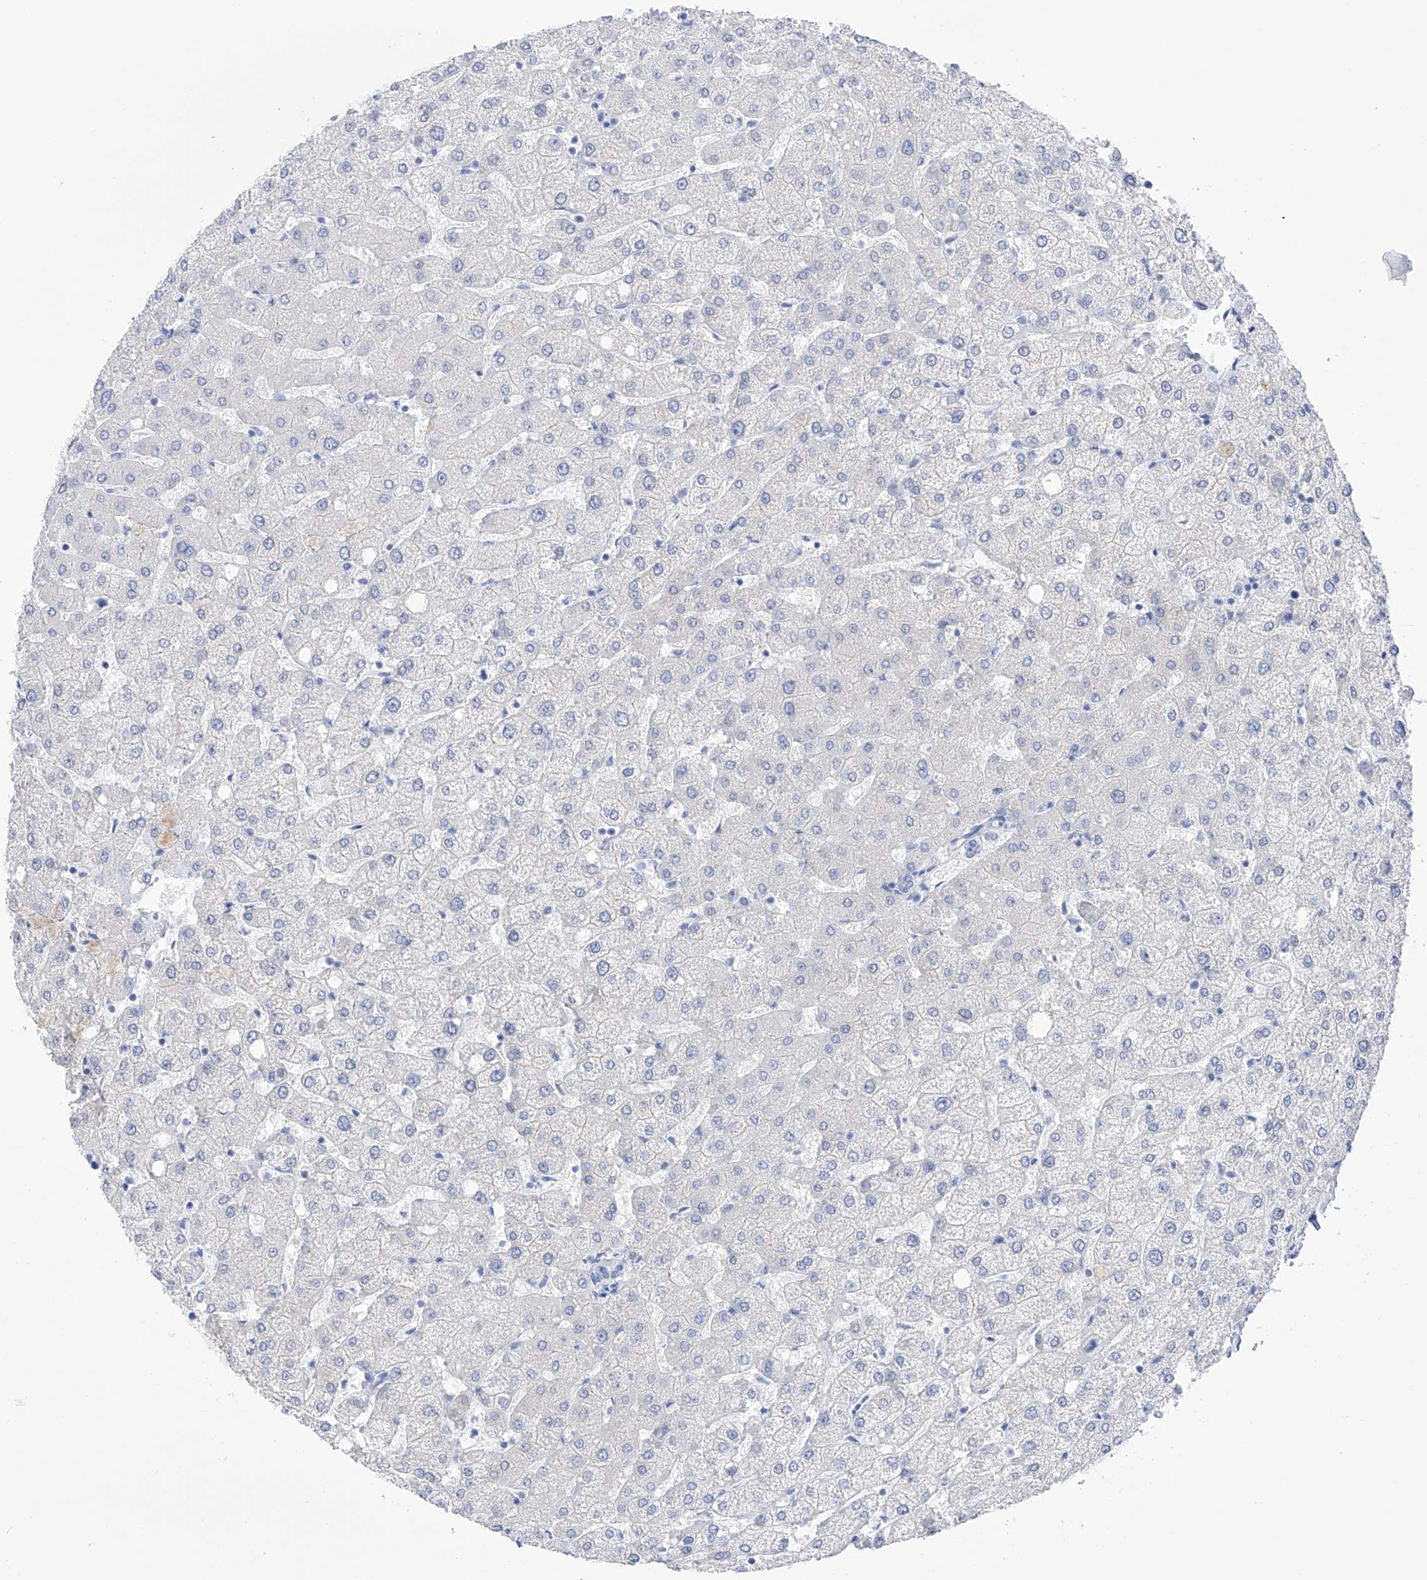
{"staining": {"intensity": "negative", "quantity": "none", "location": "none"}, "tissue": "liver", "cell_type": "Cholangiocytes", "image_type": "normal", "snomed": [{"axis": "morphology", "description": "Normal tissue, NOS"}, {"axis": "topography", "description": "Liver"}], "caption": "This image is of benign liver stained with immunohistochemistry to label a protein in brown with the nuclei are counter-stained blue. There is no positivity in cholangiocytes. The staining was performed using DAB (3,3'-diaminobenzidine) to visualize the protein expression in brown, while the nuclei were stained in blue with hematoxylin (Magnification: 20x).", "gene": "FLG", "patient": {"sex": "female", "age": 54}}